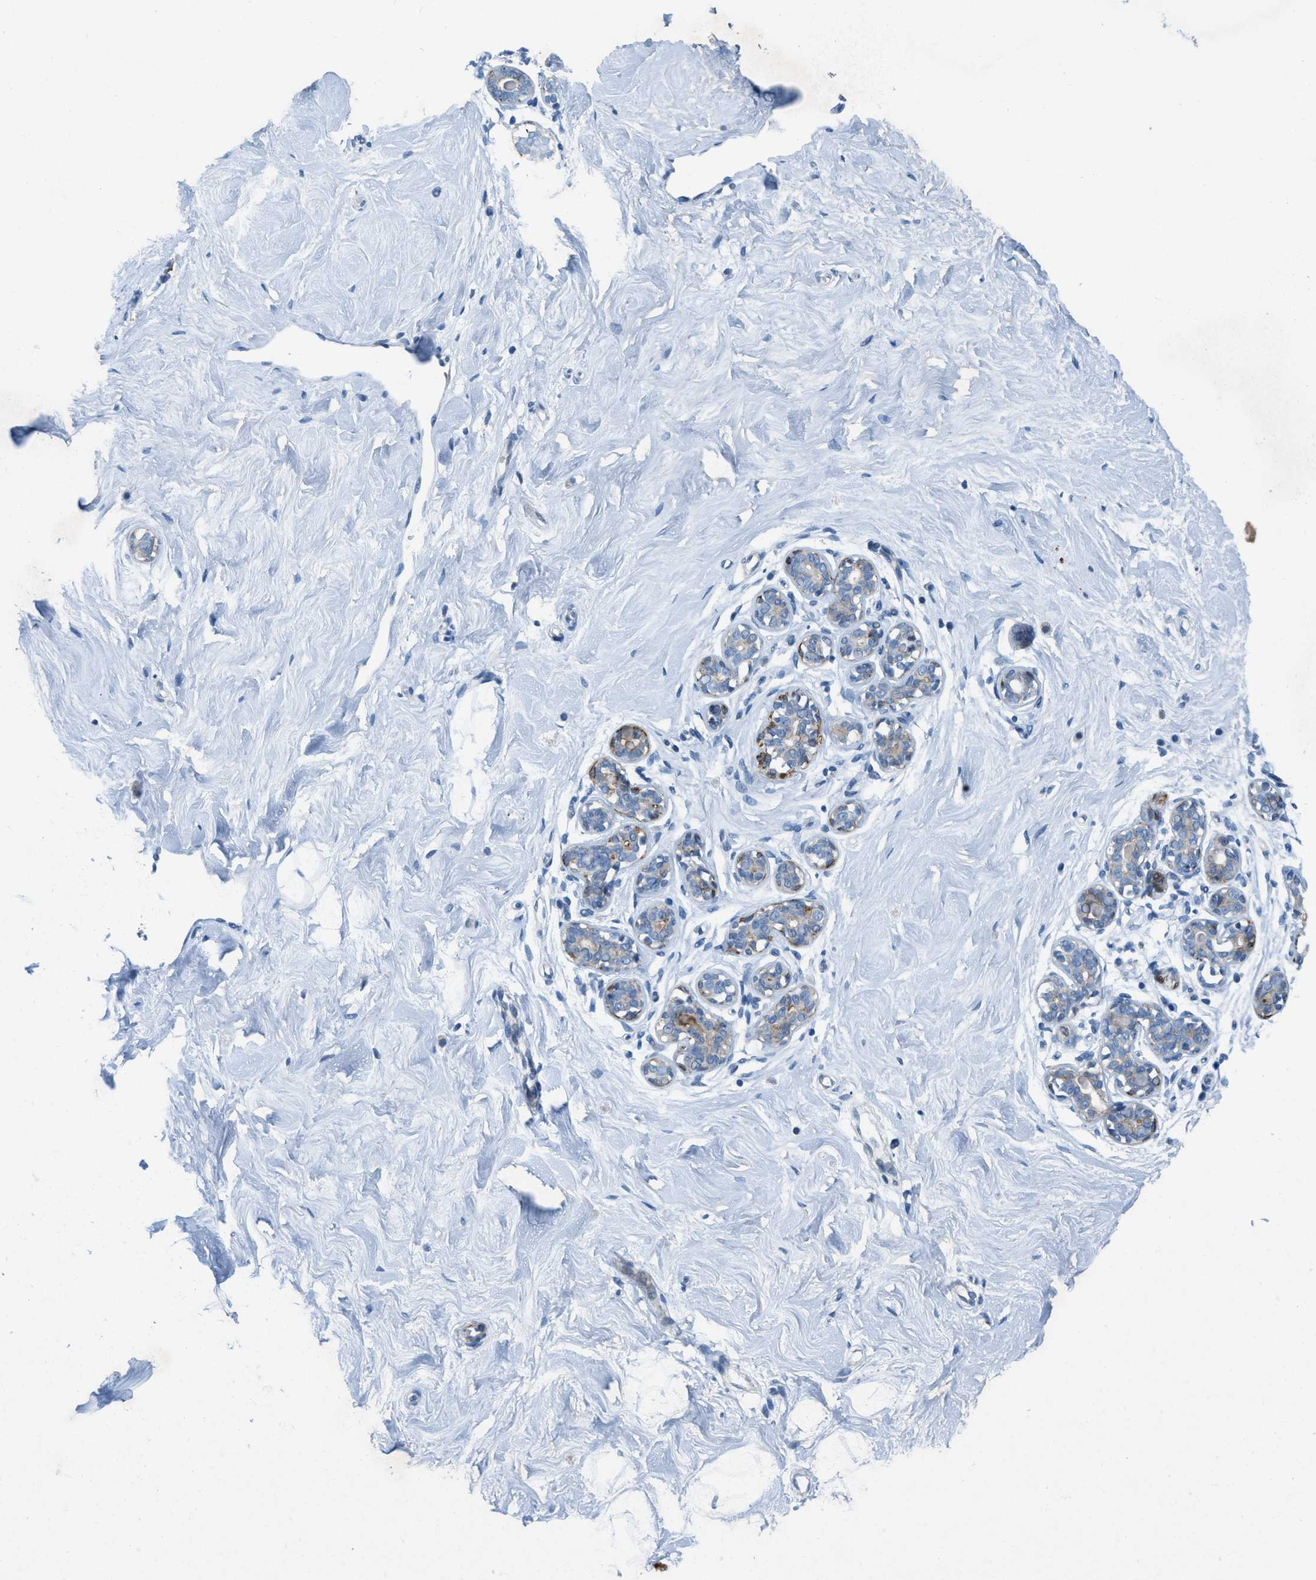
{"staining": {"intensity": "negative", "quantity": "none", "location": "none"}, "tissue": "breast", "cell_type": "Adipocytes", "image_type": "normal", "snomed": [{"axis": "morphology", "description": "Normal tissue, NOS"}, {"axis": "topography", "description": "Breast"}], "caption": "IHC image of unremarkable breast: breast stained with DAB (3,3'-diaminobenzidine) exhibits no significant protein expression in adipocytes.", "gene": "MFSD13A", "patient": {"sex": "female", "age": 23}}